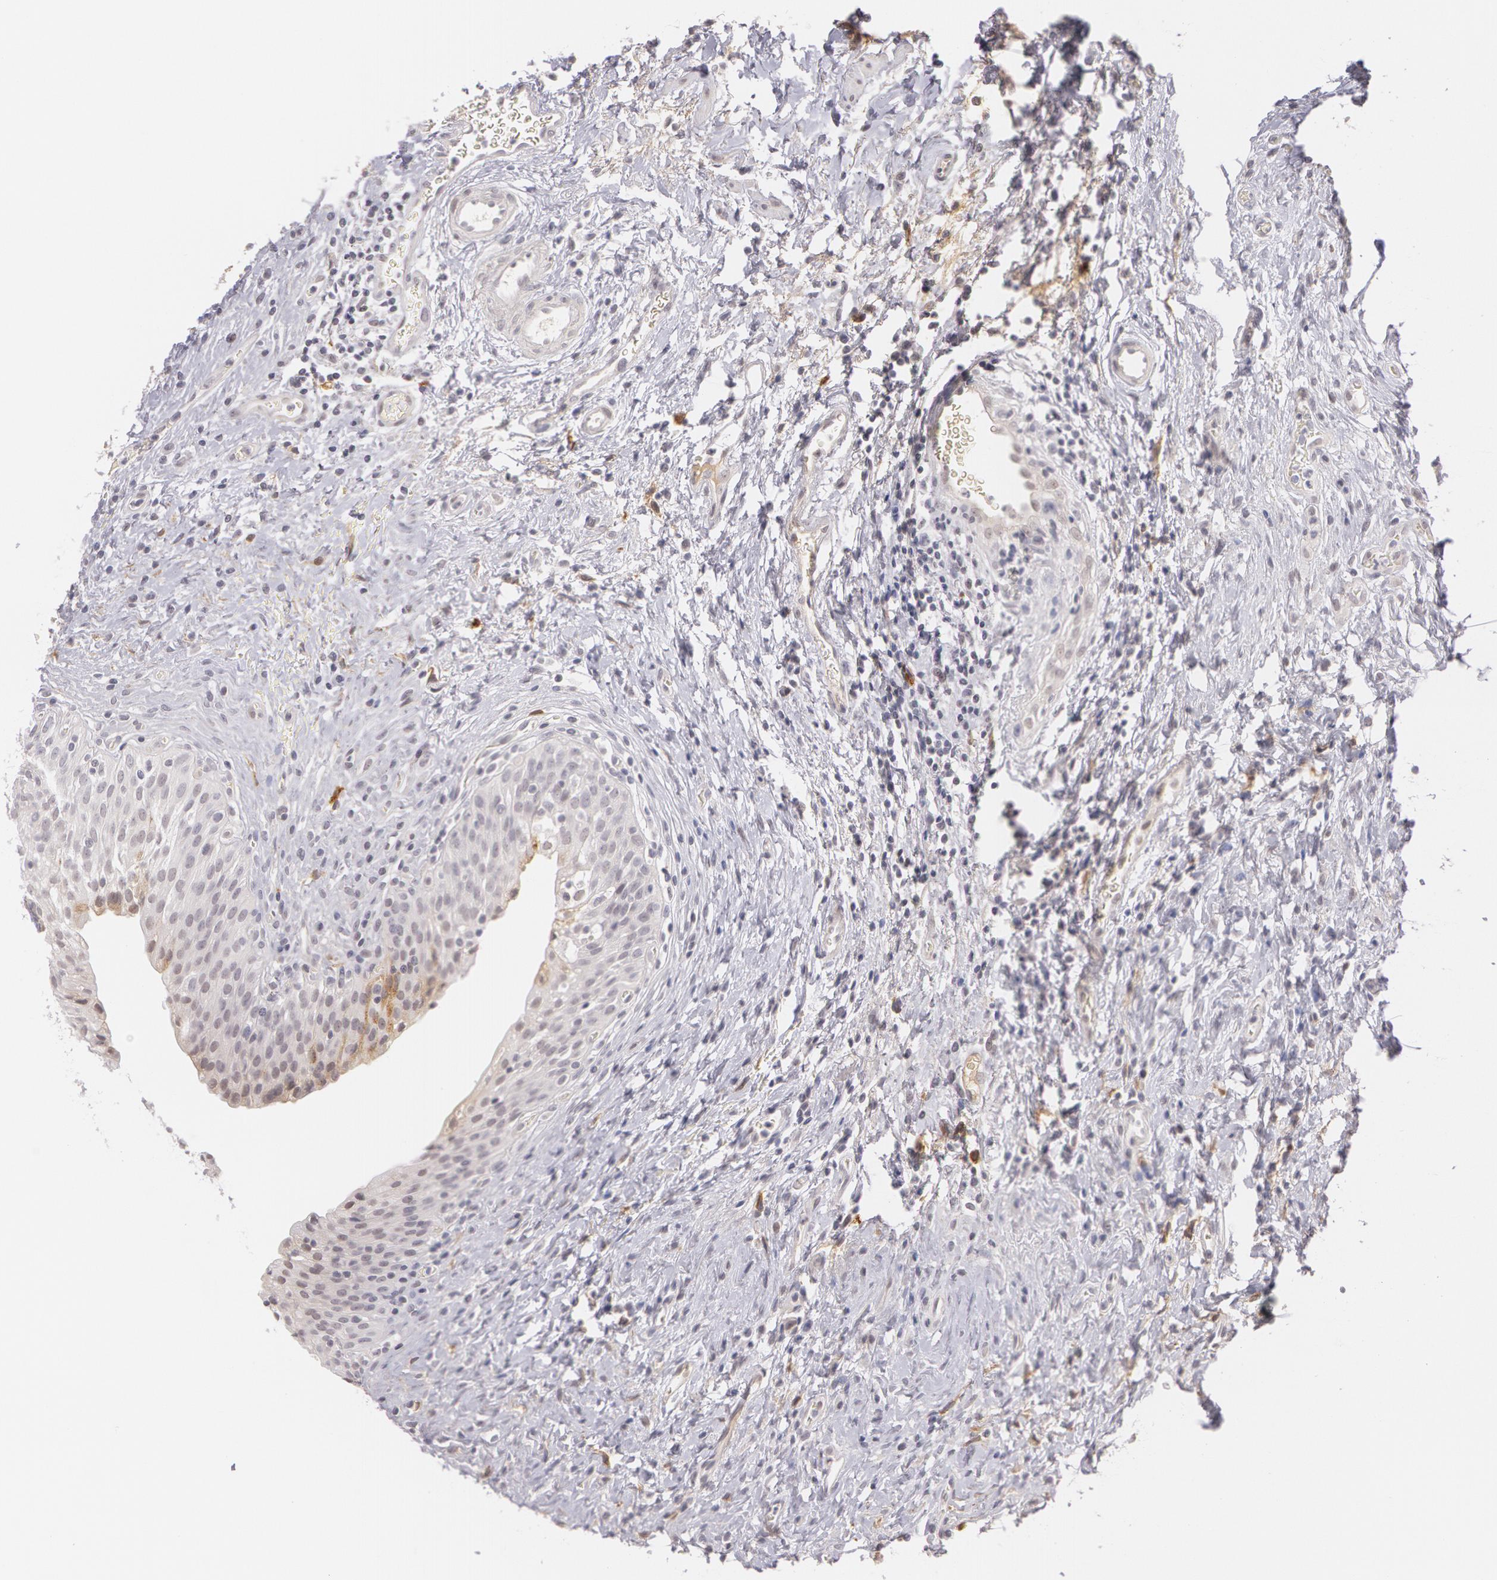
{"staining": {"intensity": "negative", "quantity": "none", "location": "none"}, "tissue": "urinary bladder", "cell_type": "Urothelial cells", "image_type": "normal", "snomed": [{"axis": "morphology", "description": "Normal tissue, NOS"}, {"axis": "topography", "description": "Urinary bladder"}], "caption": "IHC of benign human urinary bladder shows no staining in urothelial cells. (Brightfield microscopy of DAB IHC at high magnification).", "gene": "LBP", "patient": {"sex": "male", "age": 51}}